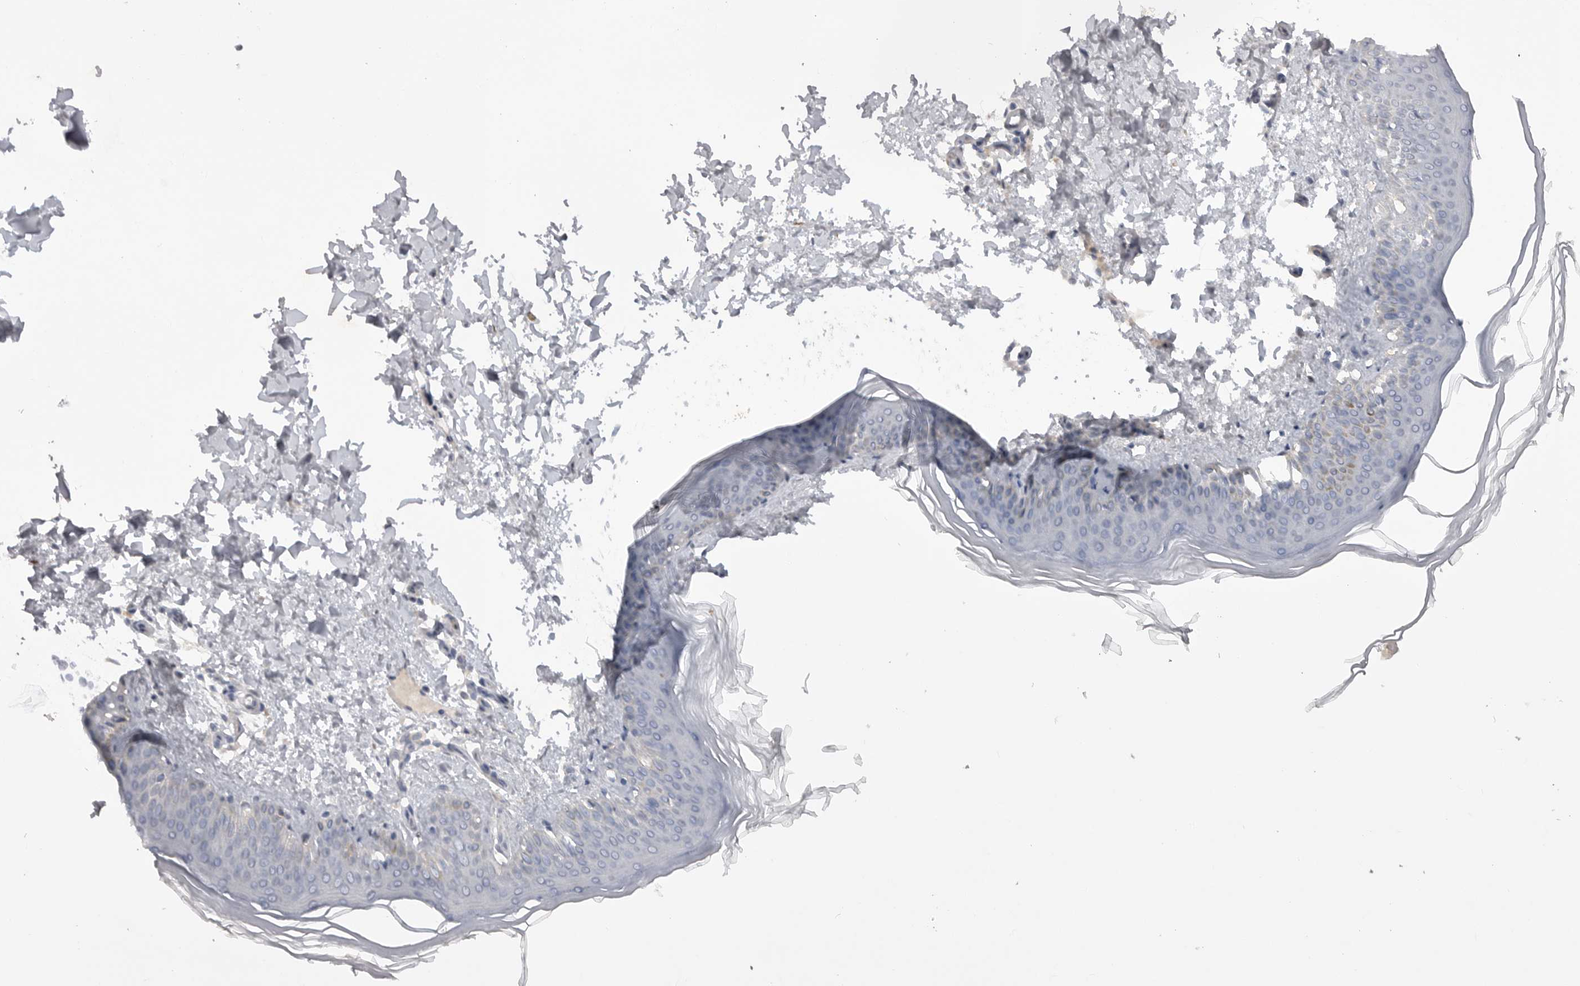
{"staining": {"intensity": "negative", "quantity": "none", "location": "none"}, "tissue": "skin", "cell_type": "Fibroblasts", "image_type": "normal", "snomed": [{"axis": "morphology", "description": "Normal tissue, NOS"}, {"axis": "topography", "description": "Skin"}], "caption": "DAB immunohistochemical staining of benign human skin shows no significant expression in fibroblasts.", "gene": "DHDDS", "patient": {"sex": "female", "age": 27}}